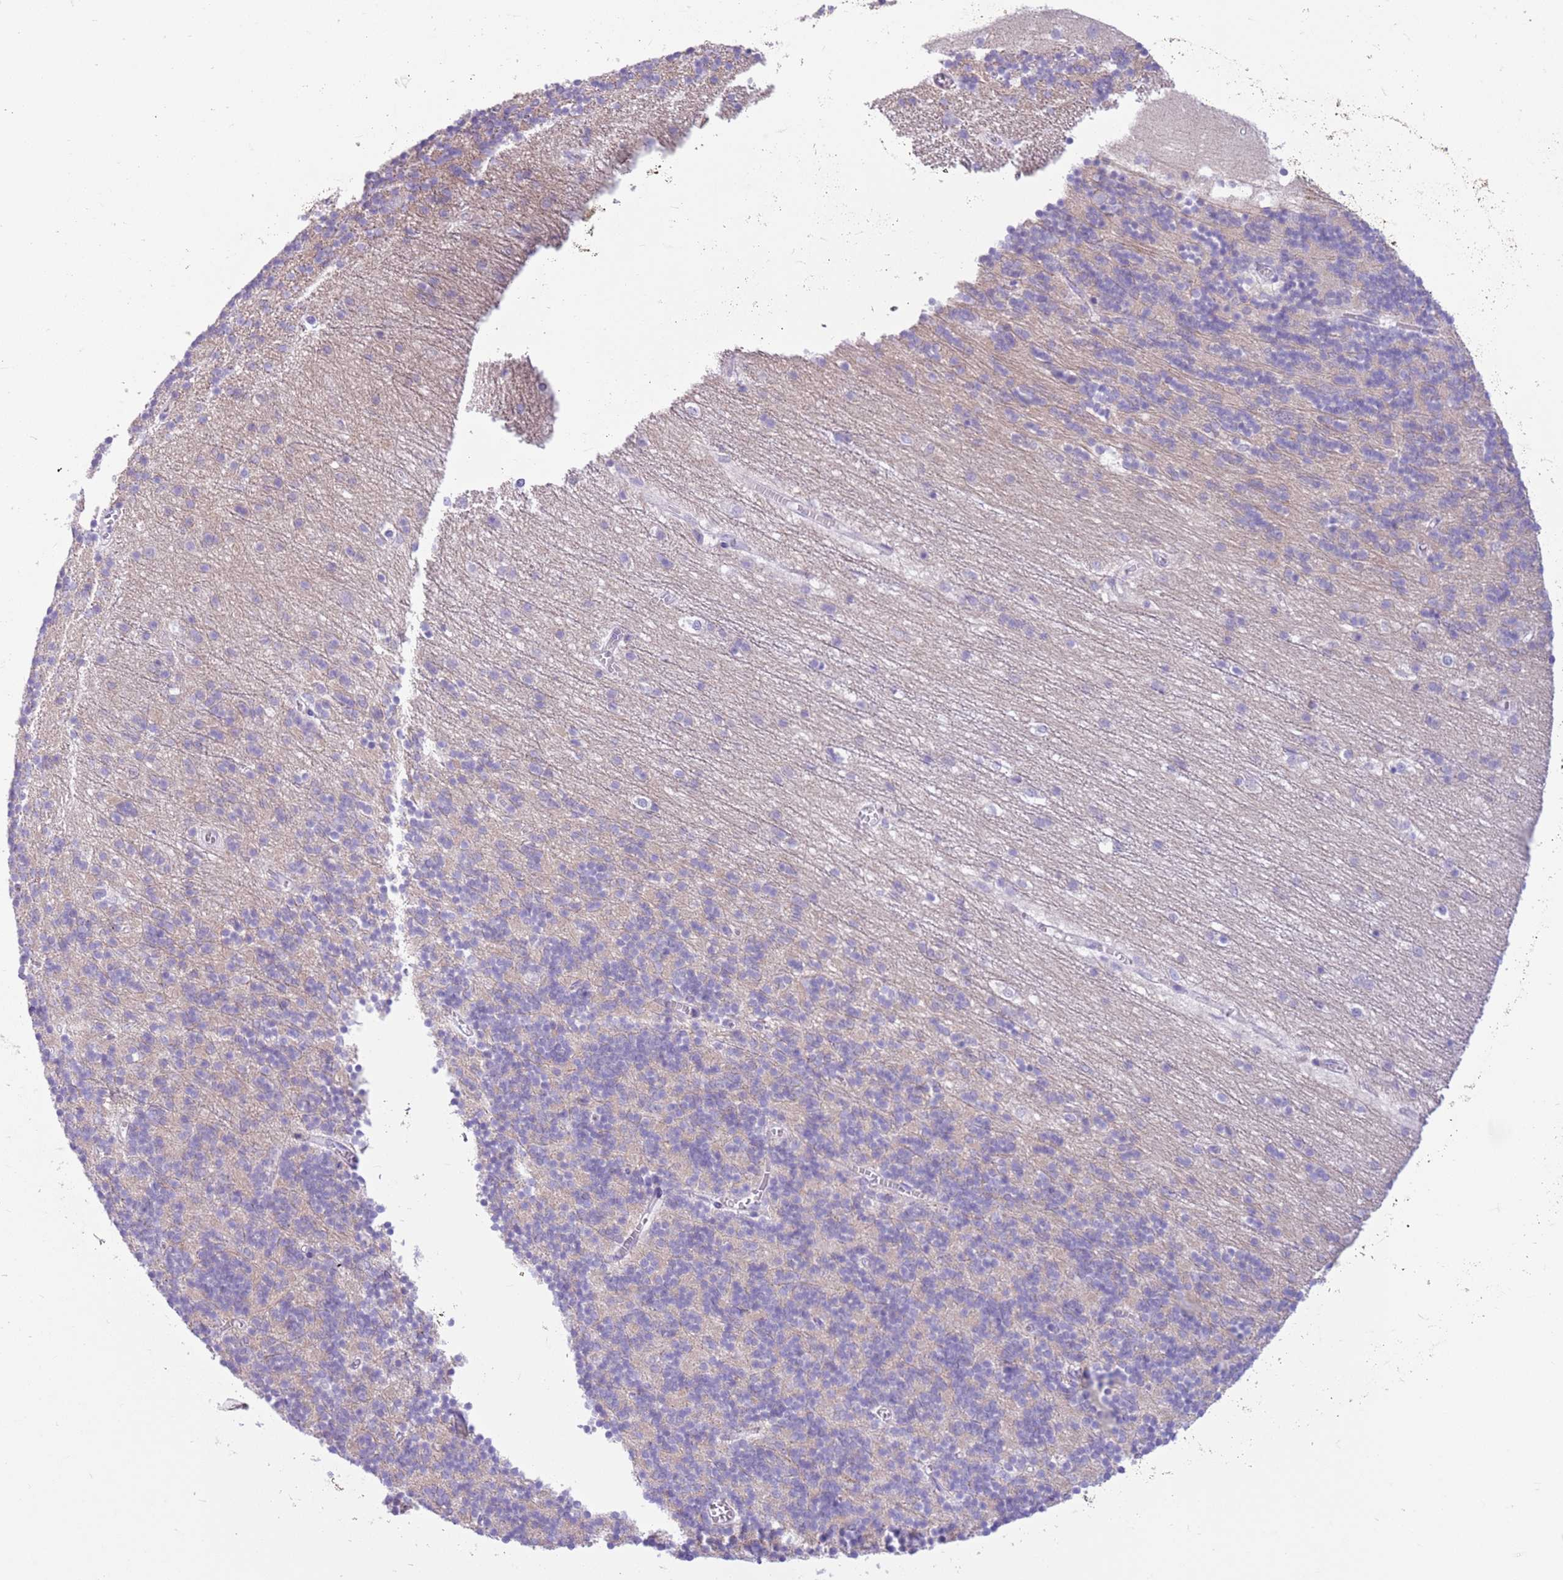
{"staining": {"intensity": "negative", "quantity": "none", "location": "none"}, "tissue": "cerebellum", "cell_type": "Cells in granular layer", "image_type": "normal", "snomed": [{"axis": "morphology", "description": "Normal tissue, NOS"}, {"axis": "topography", "description": "Cerebellum"}], "caption": "DAB (3,3'-diaminobenzidine) immunohistochemical staining of normal human cerebellum exhibits no significant staining in cells in granular layer.", "gene": "SNX6", "patient": {"sex": "male", "age": 54}}